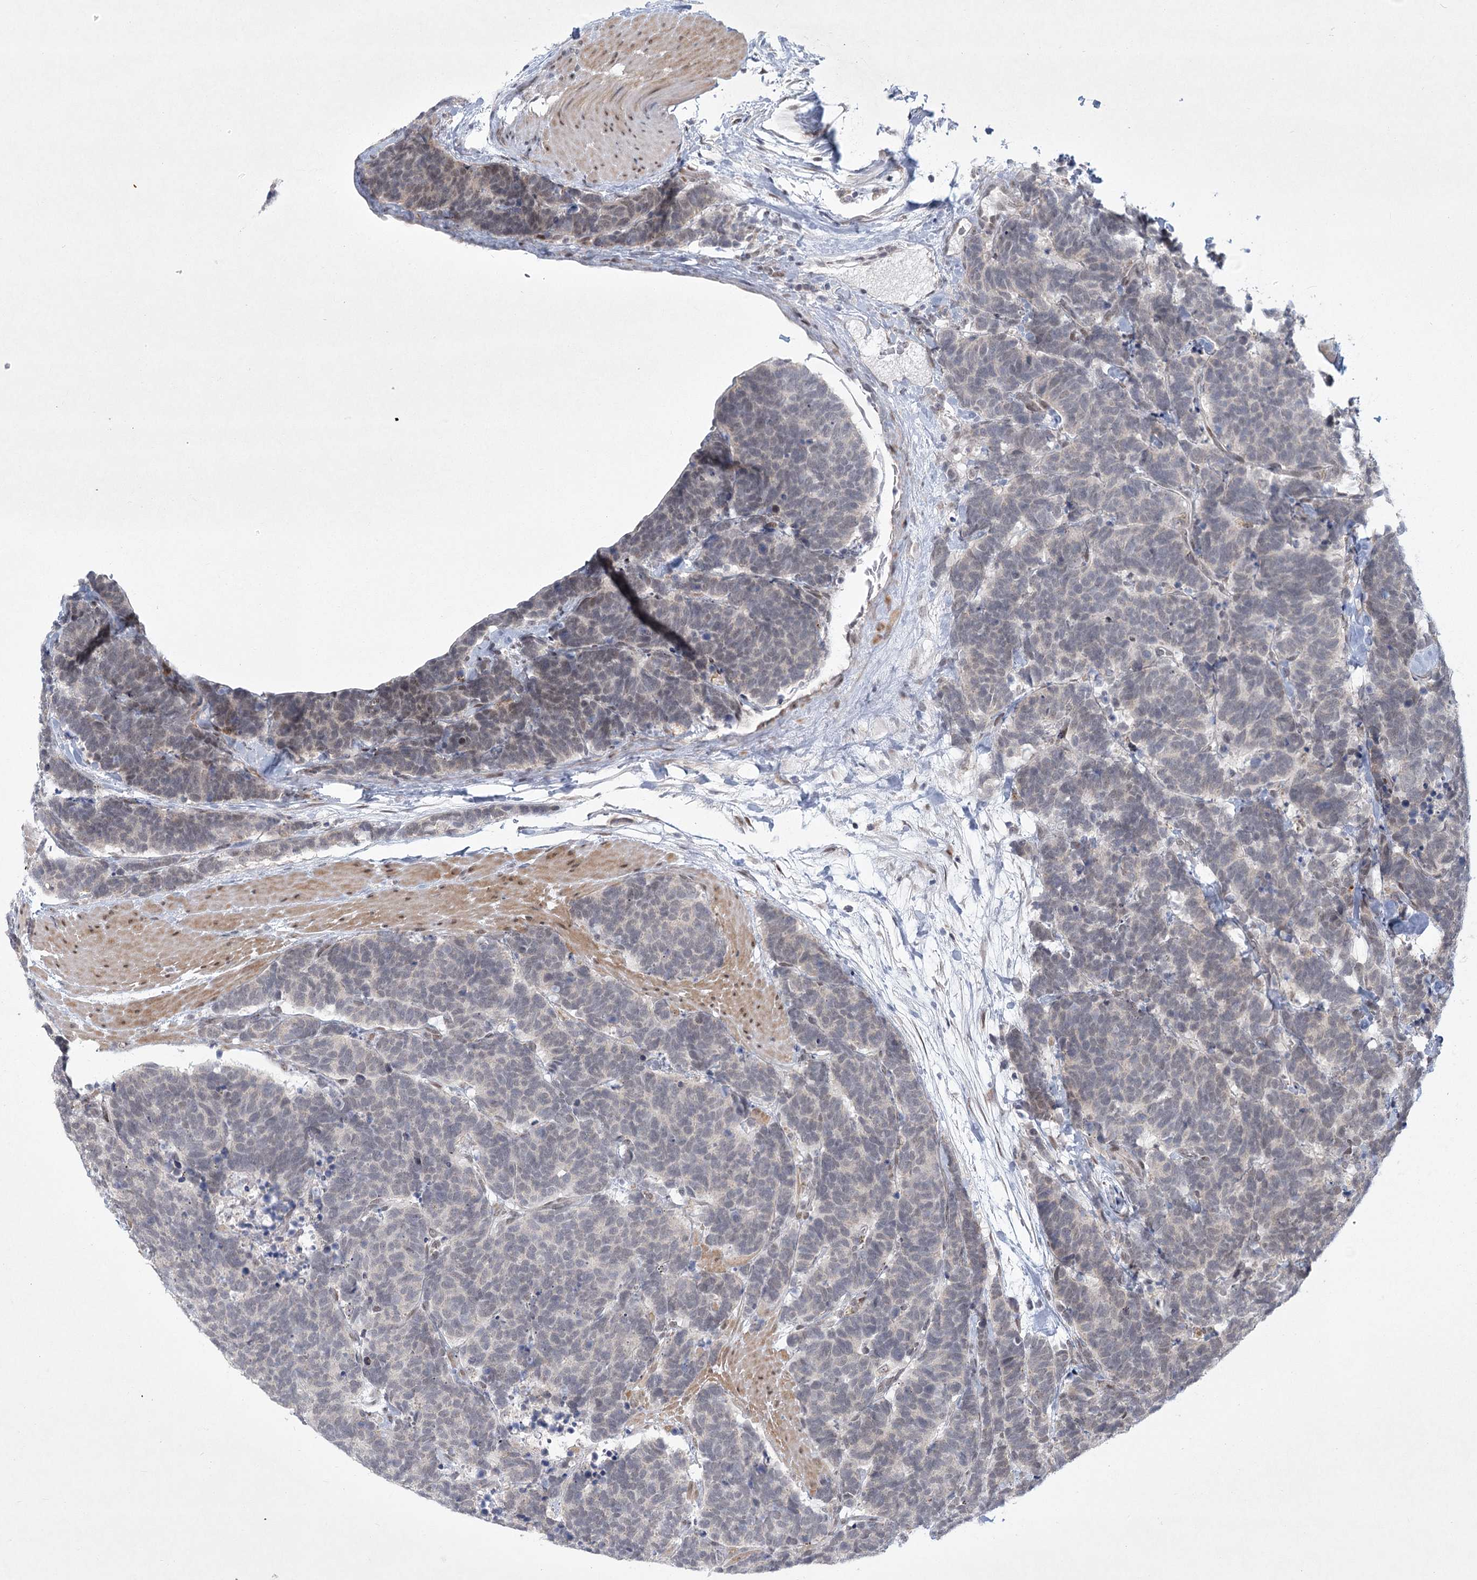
{"staining": {"intensity": "negative", "quantity": "none", "location": "none"}, "tissue": "carcinoid", "cell_type": "Tumor cells", "image_type": "cancer", "snomed": [{"axis": "morphology", "description": "Carcinoma, NOS"}, {"axis": "morphology", "description": "Carcinoid, malignant, NOS"}, {"axis": "topography", "description": "Urinary bladder"}], "caption": "Immunohistochemistry photomicrograph of carcinoid stained for a protein (brown), which reveals no expression in tumor cells.", "gene": "CIB4", "patient": {"sex": "male", "age": 57}}